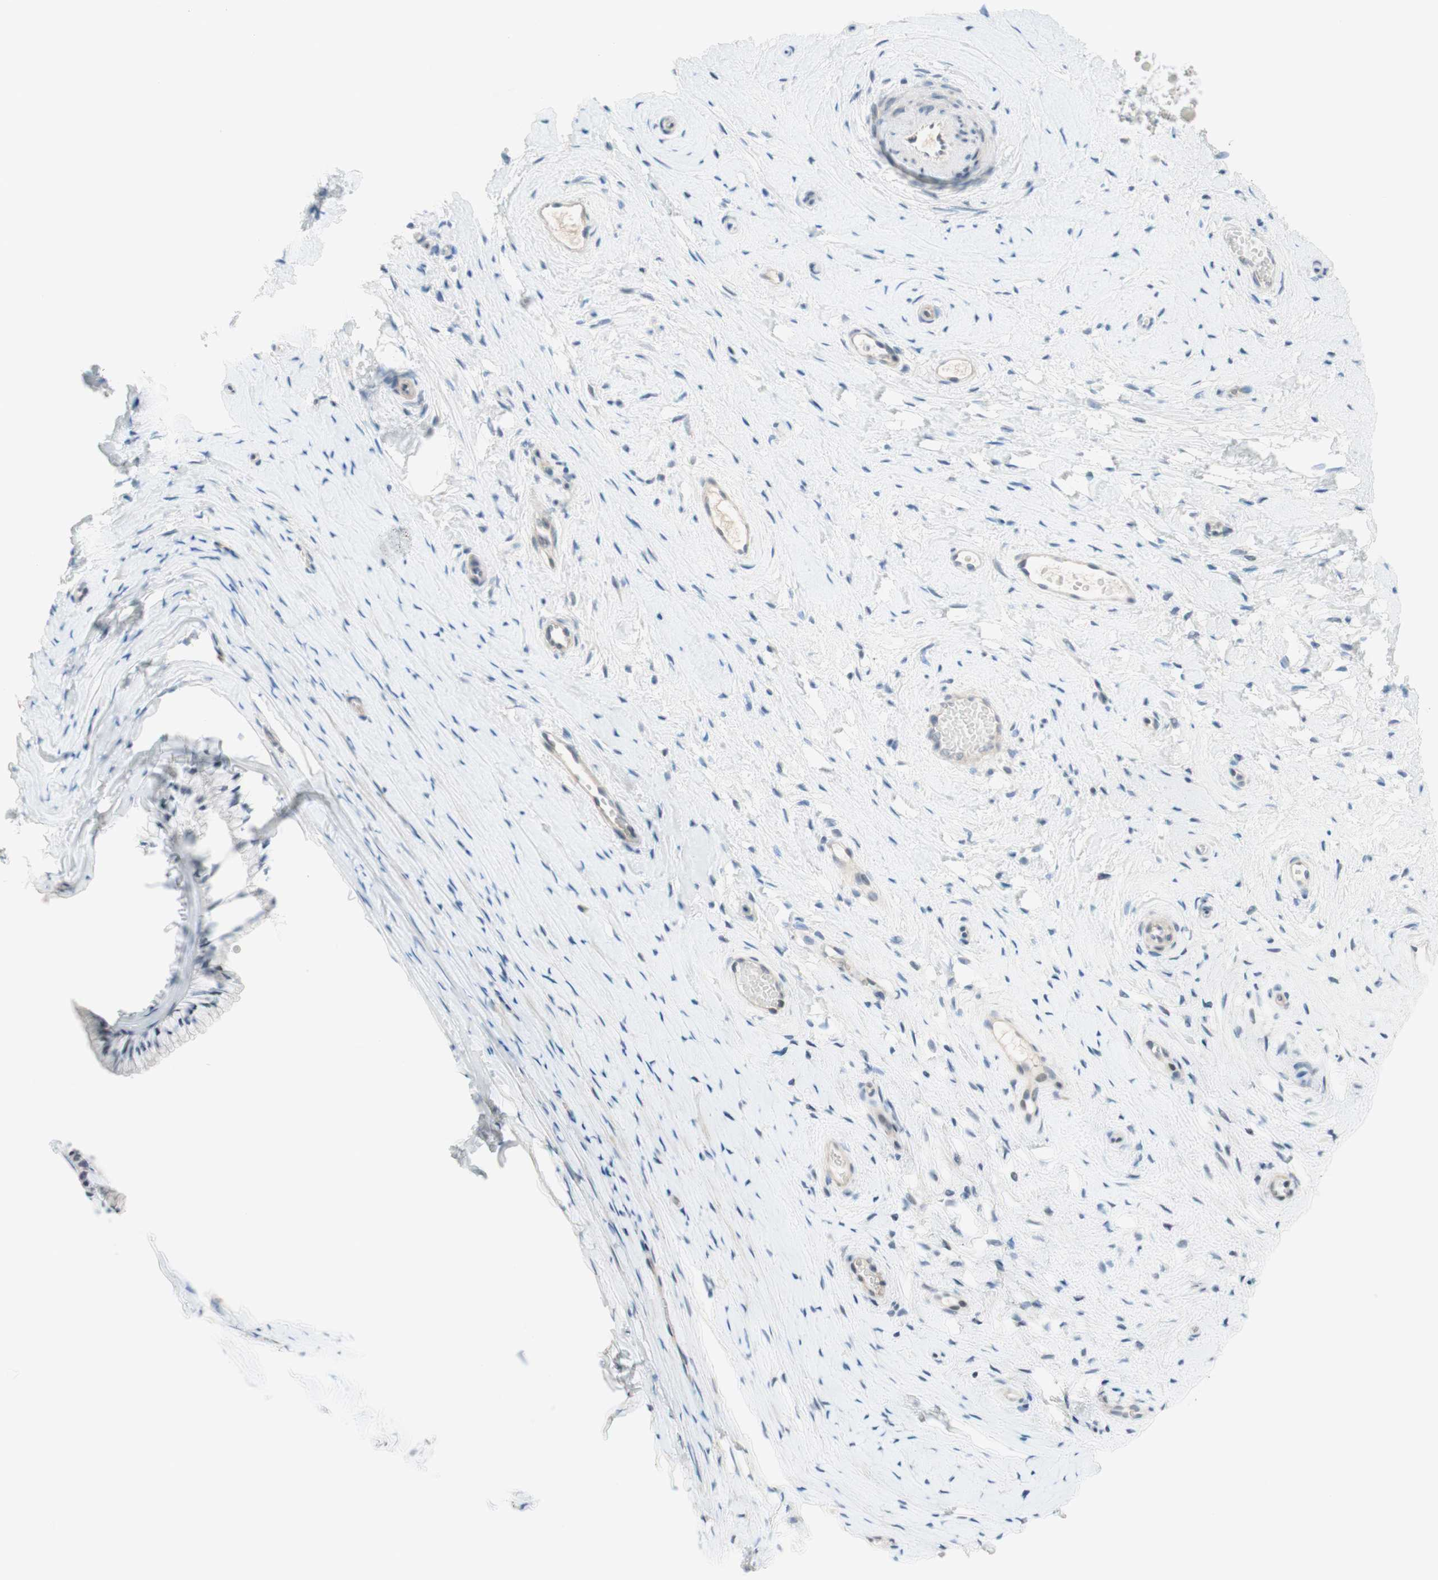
{"staining": {"intensity": "negative", "quantity": "none", "location": "none"}, "tissue": "cervix", "cell_type": "Glandular cells", "image_type": "normal", "snomed": [{"axis": "morphology", "description": "Normal tissue, NOS"}, {"axis": "topography", "description": "Cervix"}], "caption": "Histopathology image shows no protein expression in glandular cells of unremarkable cervix.", "gene": "JPH1", "patient": {"sex": "female", "age": 39}}